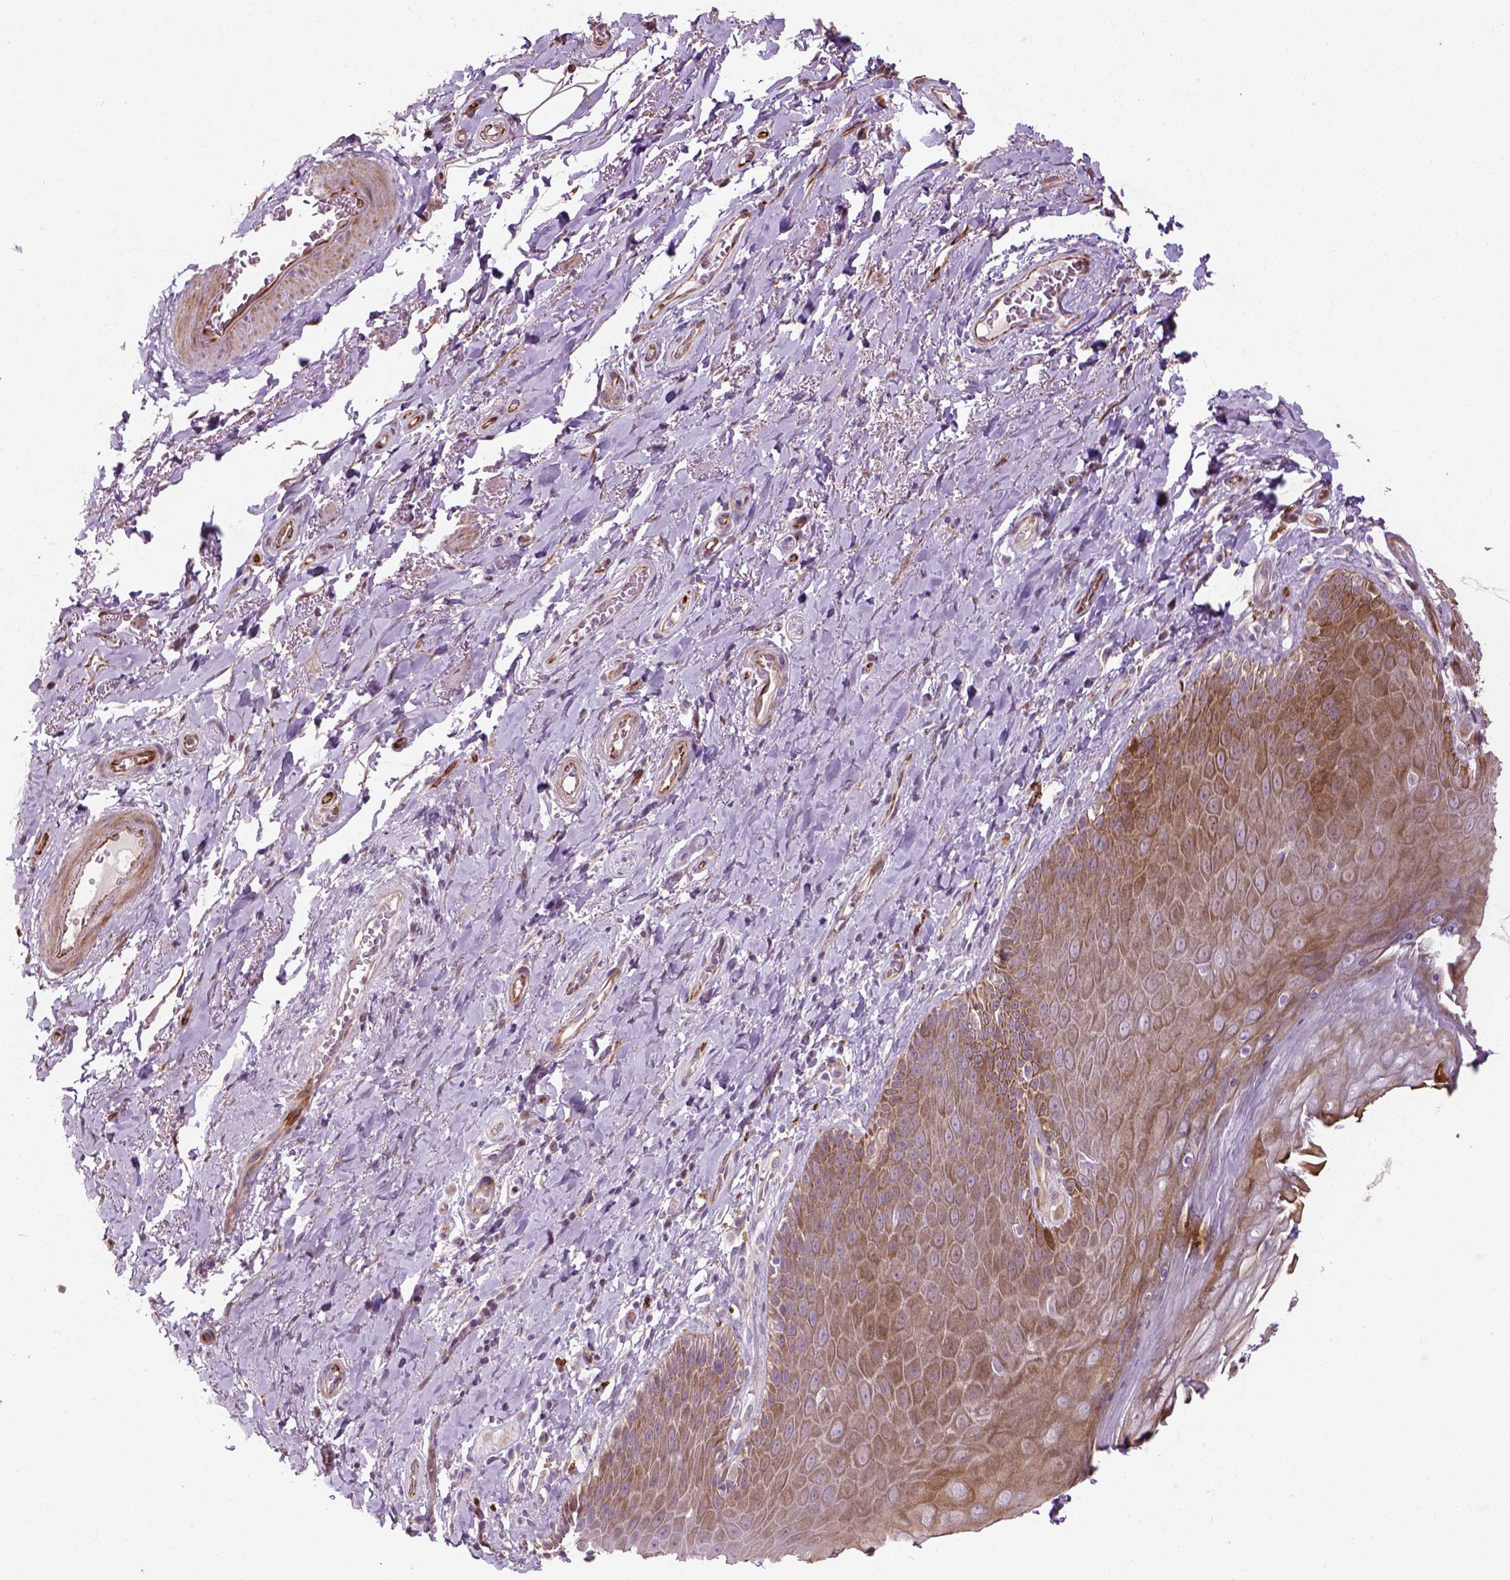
{"staining": {"intensity": "weak", "quantity": ">75%", "location": "cytoplasmic/membranous"}, "tissue": "adipose tissue", "cell_type": "Adipocytes", "image_type": "normal", "snomed": [{"axis": "morphology", "description": "Normal tissue, NOS"}, {"axis": "topography", "description": "Anal"}, {"axis": "topography", "description": "Peripheral nerve tissue"}], "caption": "The micrograph displays immunohistochemical staining of normal adipose tissue. There is weak cytoplasmic/membranous positivity is seen in approximately >75% of adipocytes.", "gene": "PKP3", "patient": {"sex": "male", "age": 53}}